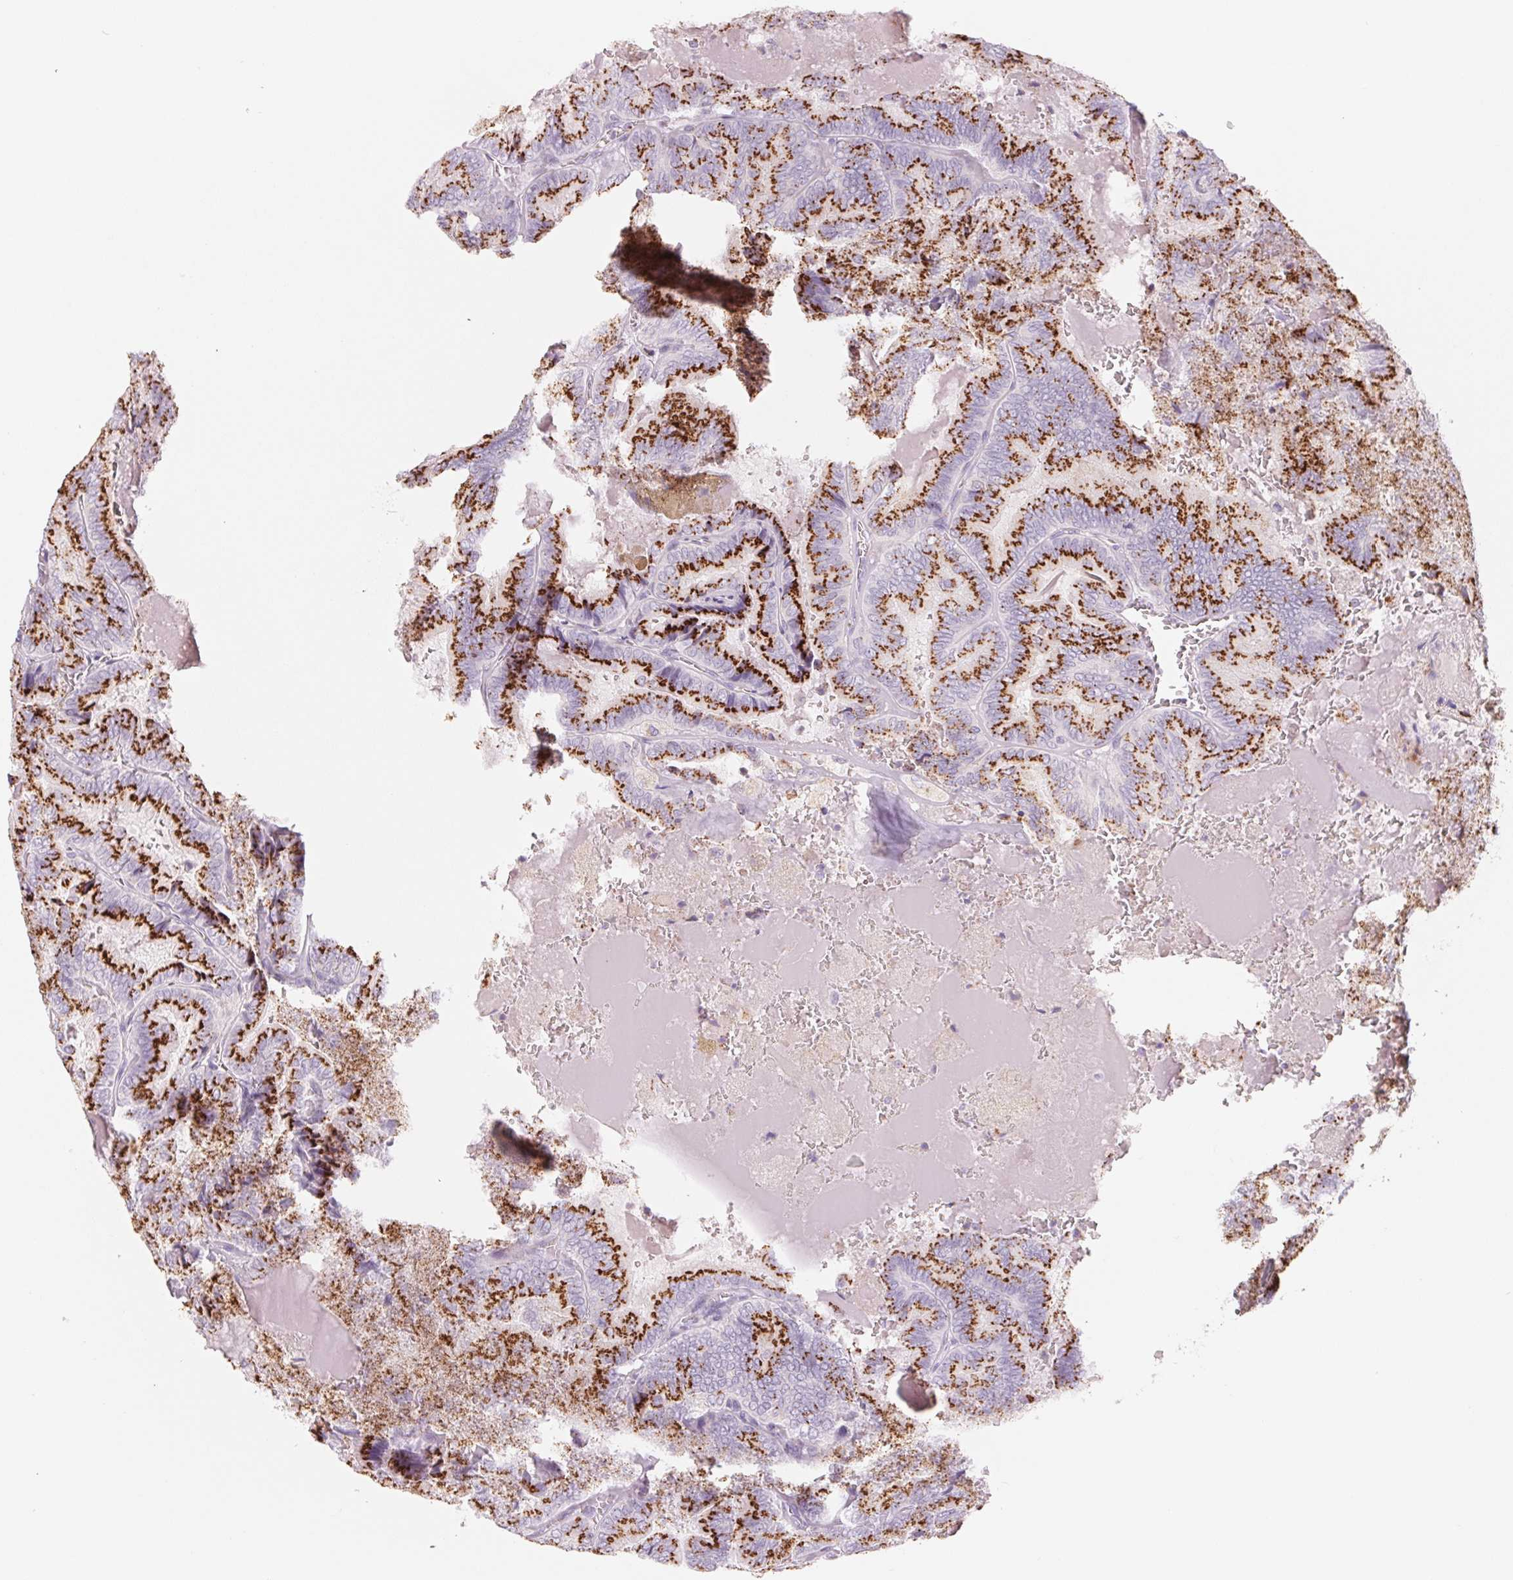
{"staining": {"intensity": "strong", "quantity": ">75%", "location": "cytoplasmic/membranous"}, "tissue": "thyroid cancer", "cell_type": "Tumor cells", "image_type": "cancer", "snomed": [{"axis": "morphology", "description": "Papillary adenocarcinoma, NOS"}, {"axis": "topography", "description": "Thyroid gland"}], "caption": "IHC staining of papillary adenocarcinoma (thyroid), which exhibits high levels of strong cytoplasmic/membranous expression in approximately >75% of tumor cells indicating strong cytoplasmic/membranous protein positivity. The staining was performed using DAB (brown) for protein detection and nuclei were counterstained in hematoxylin (blue).", "gene": "GALNT7", "patient": {"sex": "female", "age": 75}}